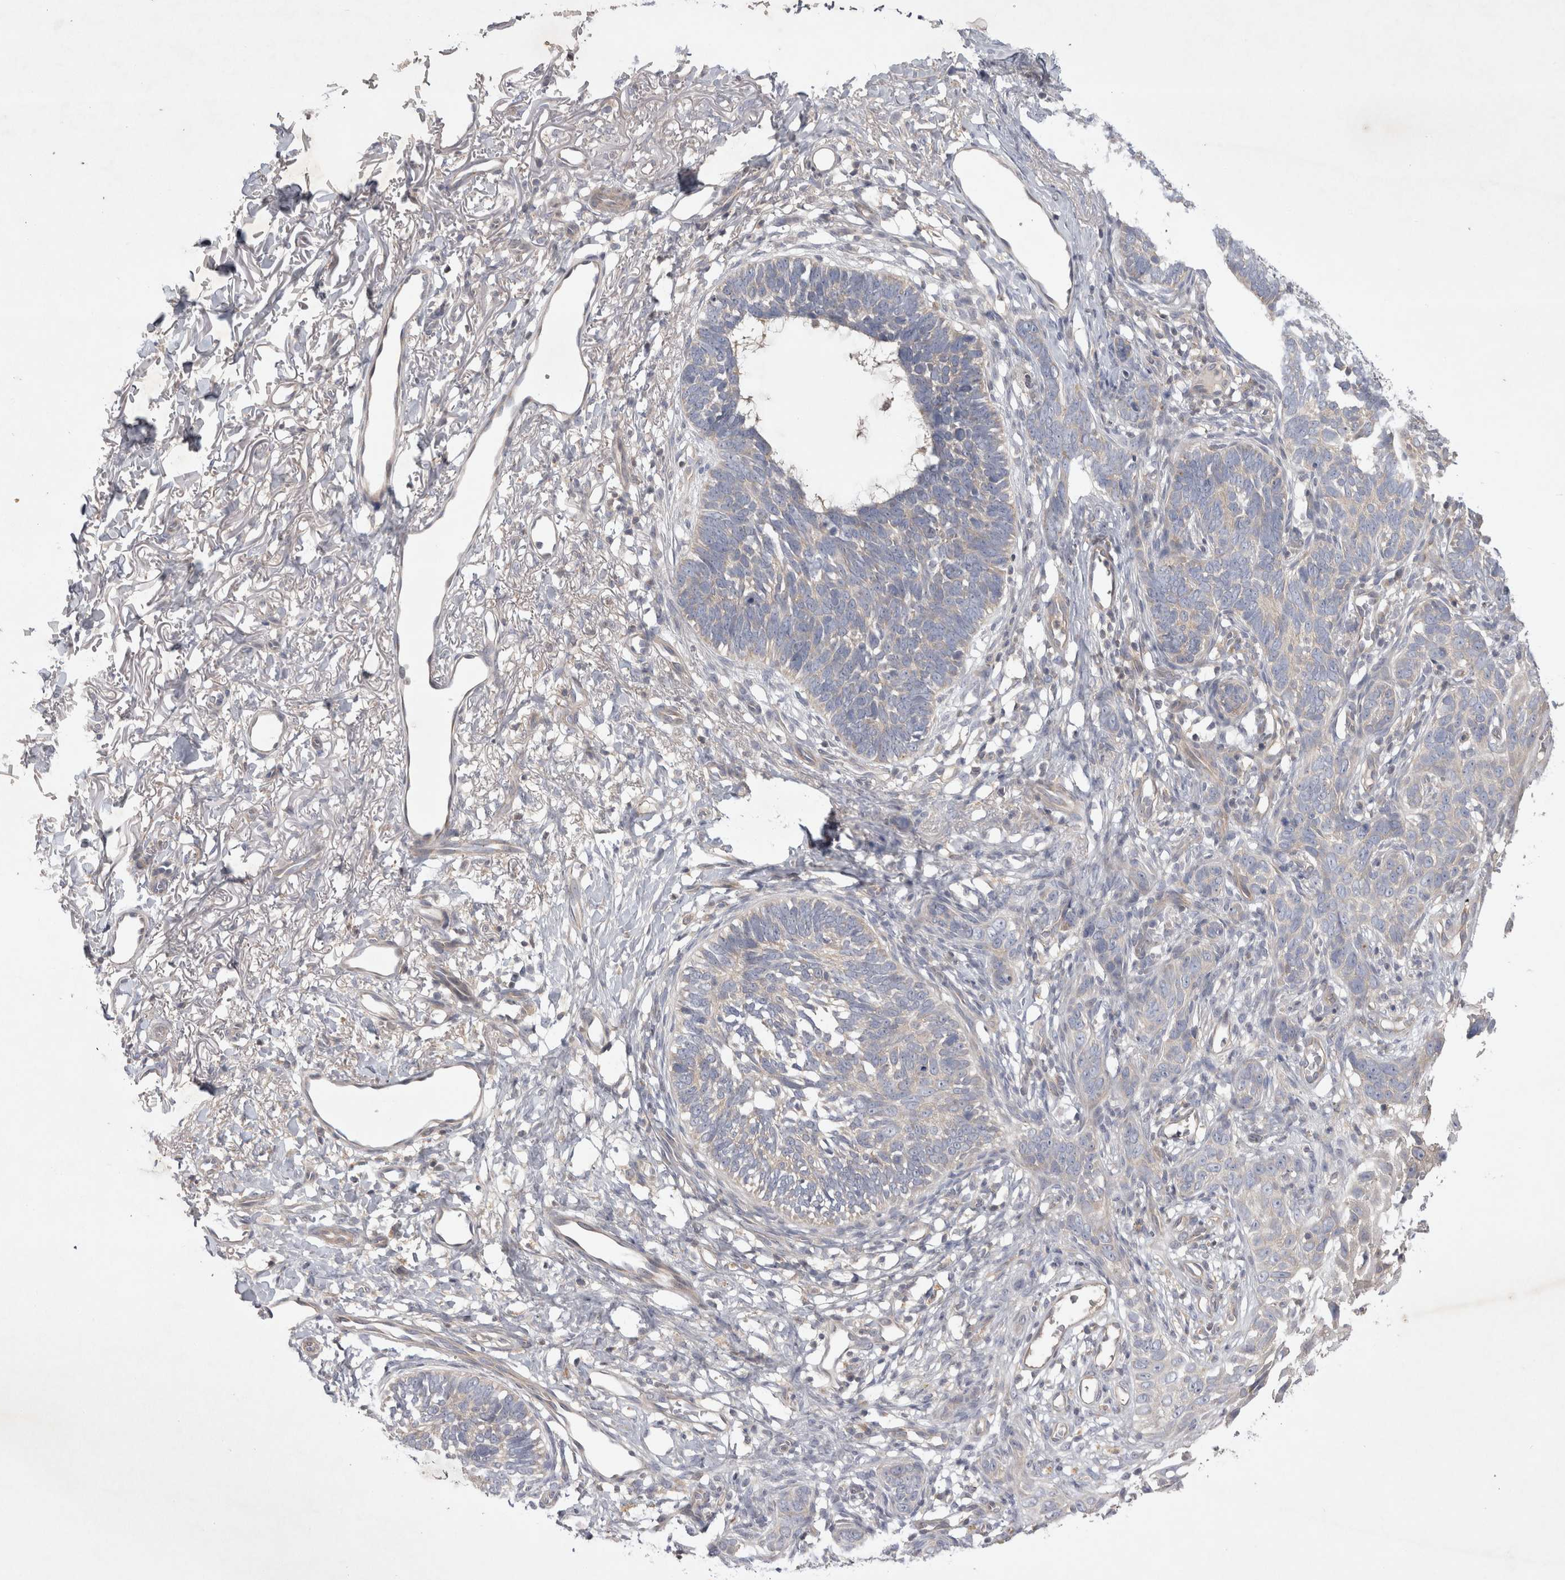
{"staining": {"intensity": "negative", "quantity": "none", "location": "none"}, "tissue": "skin cancer", "cell_type": "Tumor cells", "image_type": "cancer", "snomed": [{"axis": "morphology", "description": "Normal tissue, NOS"}, {"axis": "morphology", "description": "Basal cell carcinoma"}, {"axis": "topography", "description": "Skin"}], "caption": "An immunohistochemistry (IHC) image of basal cell carcinoma (skin) is shown. There is no staining in tumor cells of basal cell carcinoma (skin).", "gene": "SRD5A3", "patient": {"sex": "male", "age": 77}}